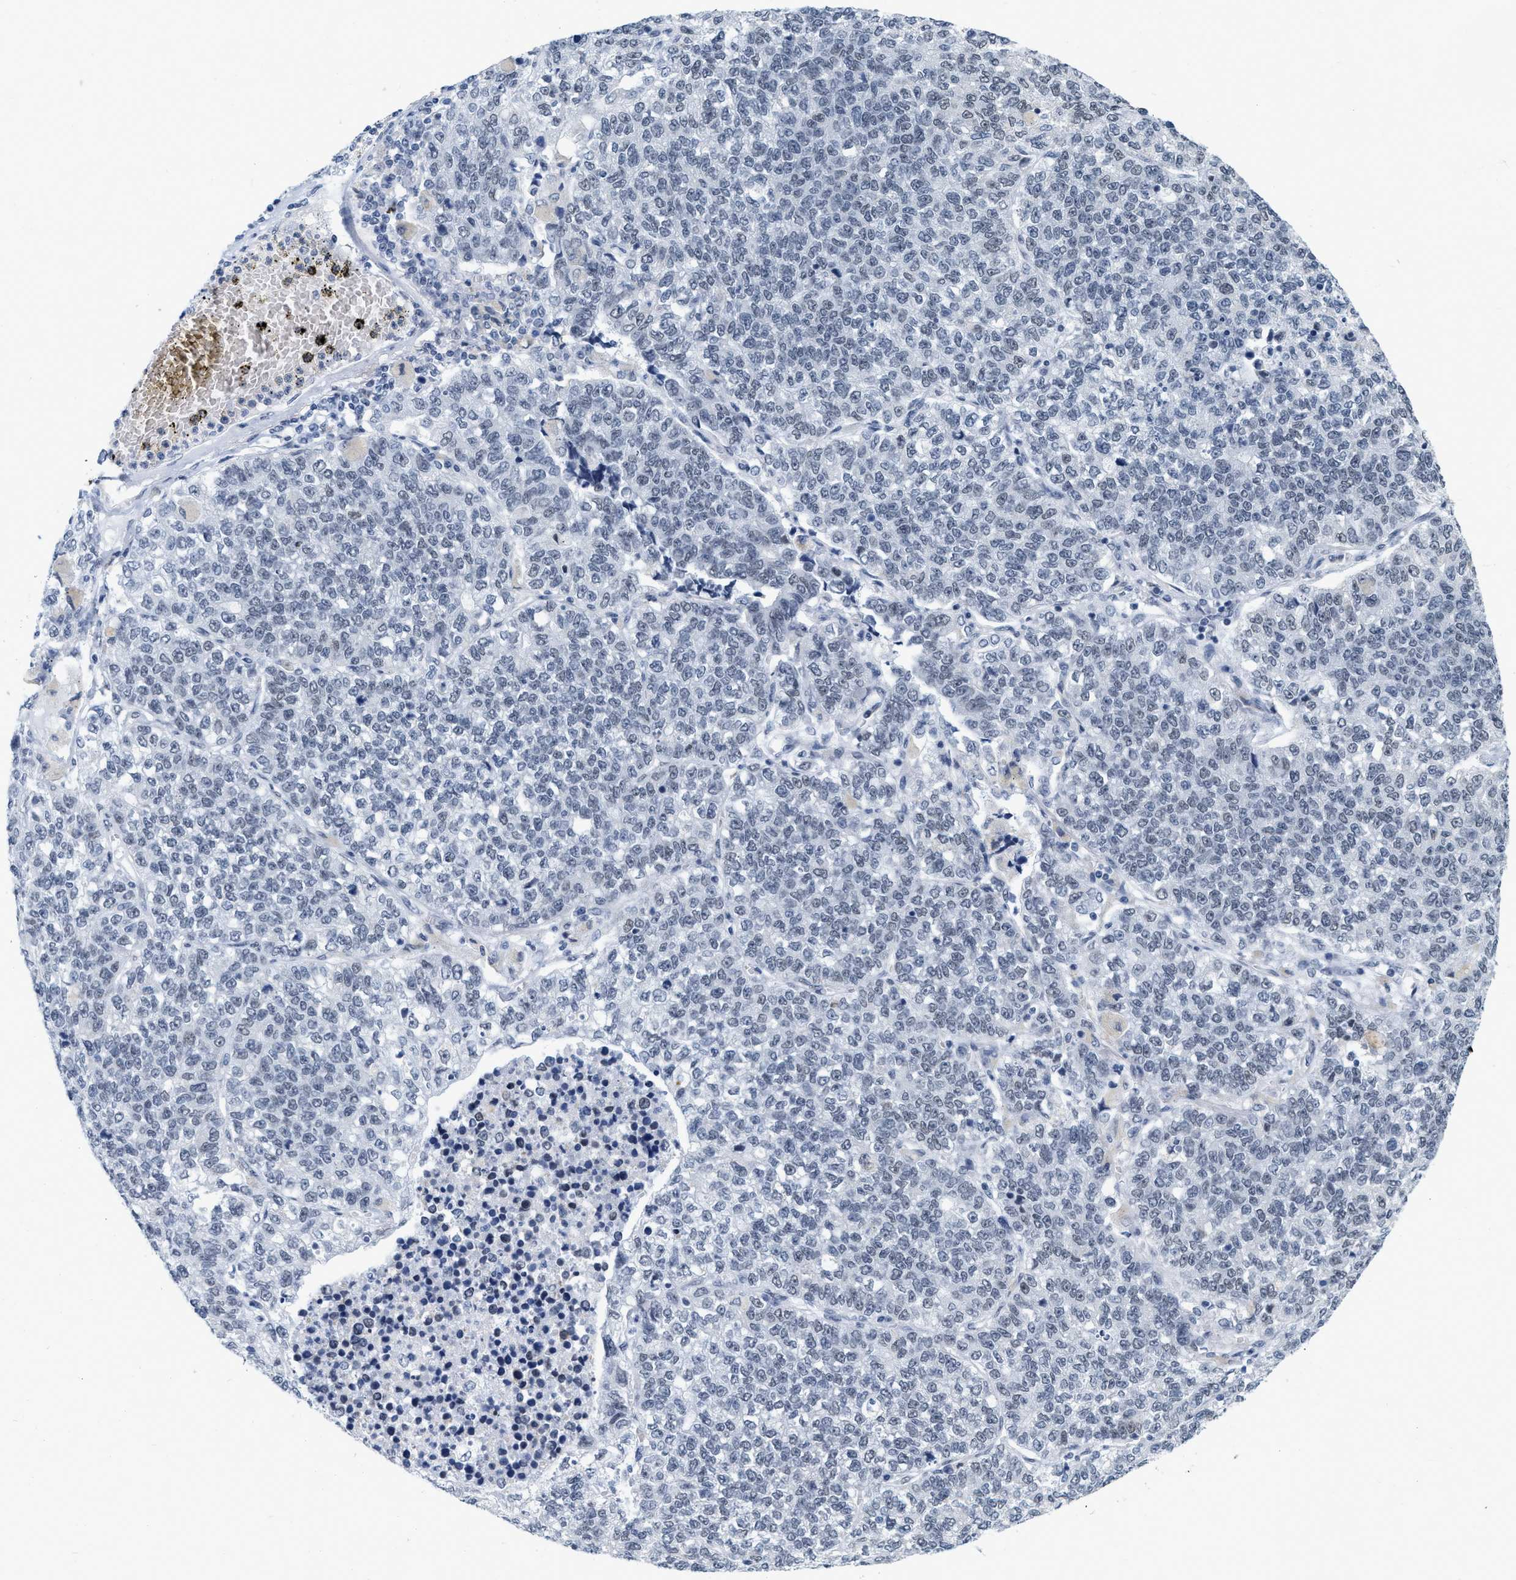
{"staining": {"intensity": "negative", "quantity": "none", "location": "none"}, "tissue": "lung cancer", "cell_type": "Tumor cells", "image_type": "cancer", "snomed": [{"axis": "morphology", "description": "Adenocarcinoma, NOS"}, {"axis": "topography", "description": "Lung"}], "caption": "There is no significant staining in tumor cells of adenocarcinoma (lung). The staining is performed using DAB brown chromogen with nuclei counter-stained in using hematoxylin.", "gene": "XIRP1", "patient": {"sex": "male", "age": 49}}